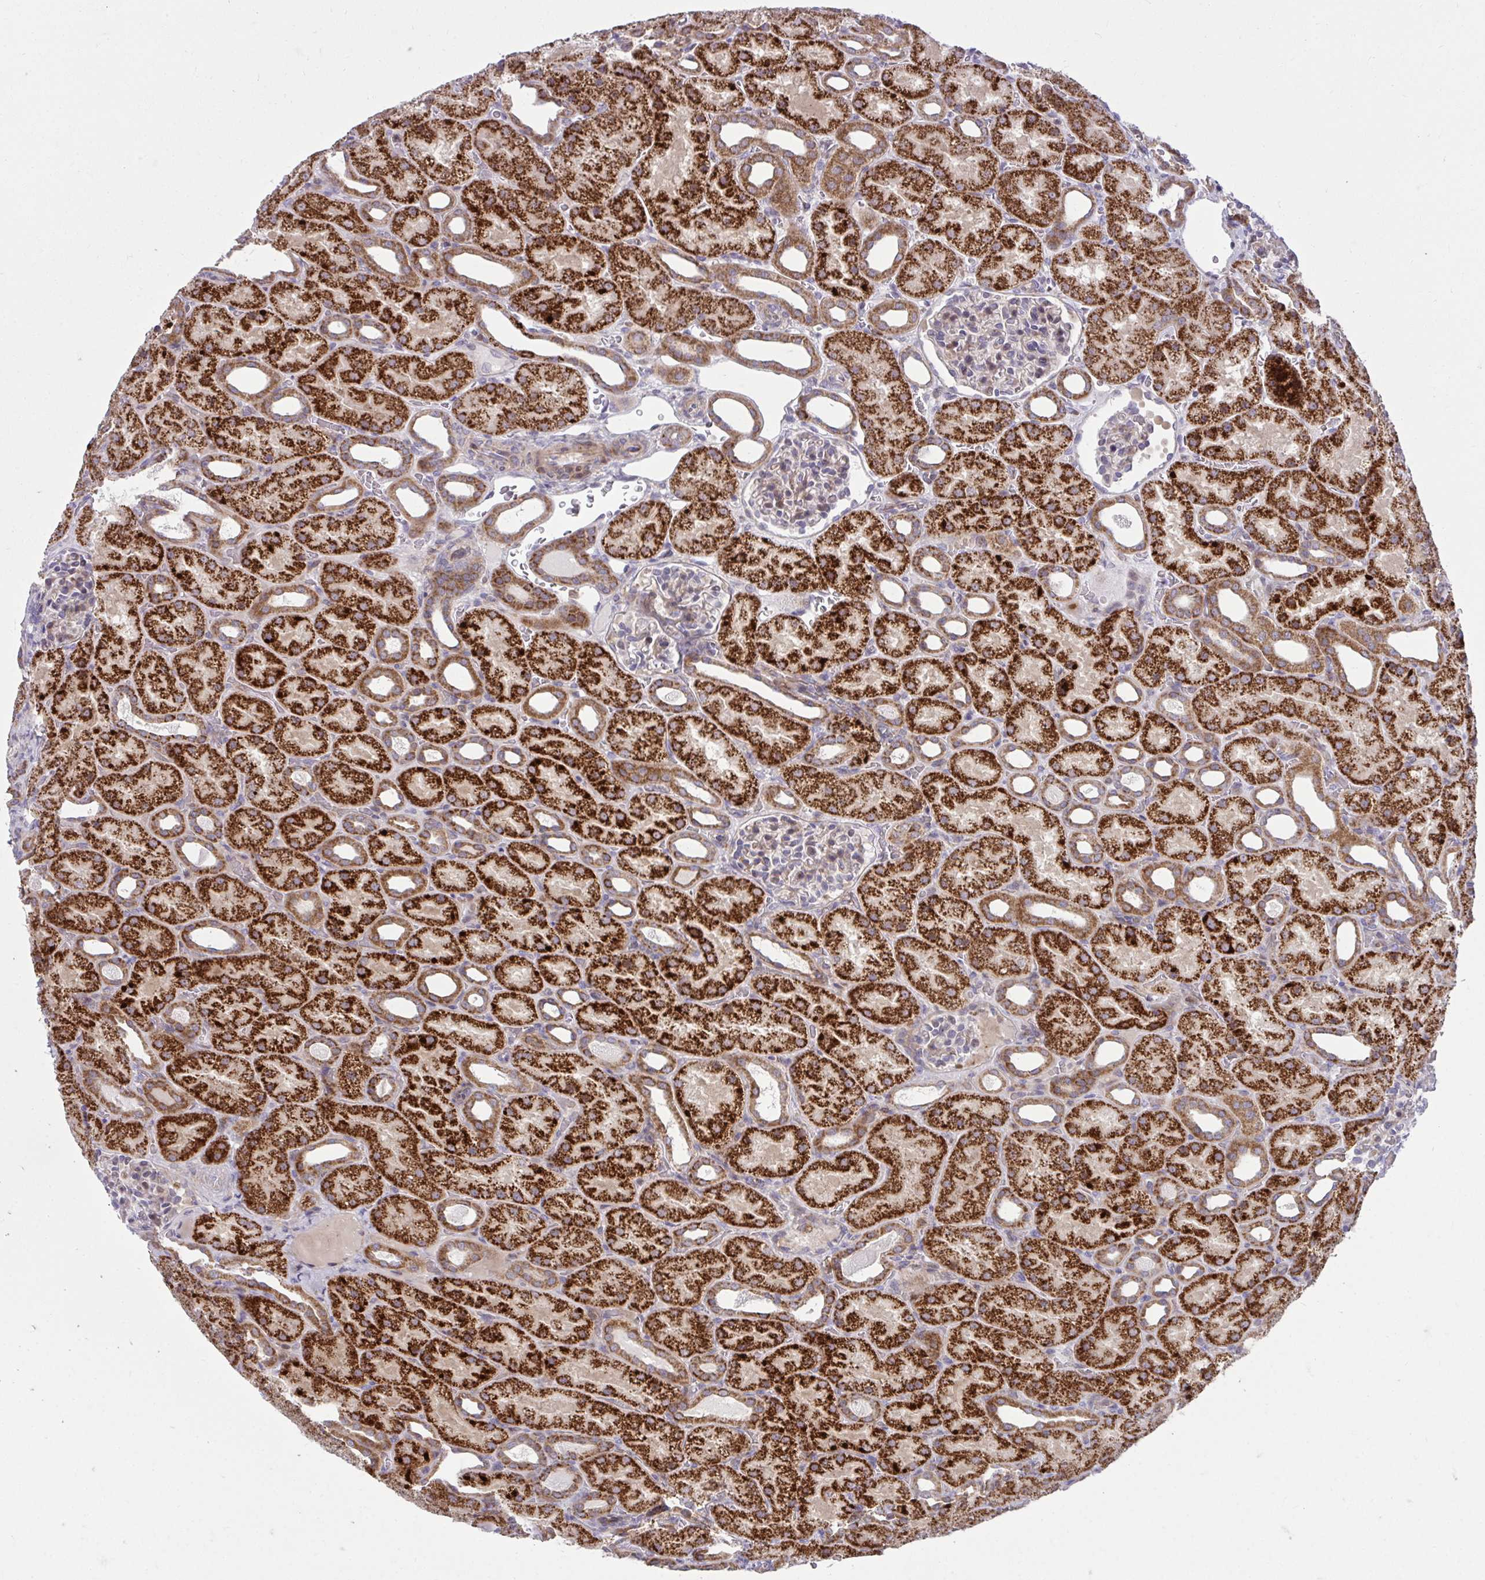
{"staining": {"intensity": "weak", "quantity": "25%-75%", "location": "cytoplasmic/membranous"}, "tissue": "kidney", "cell_type": "Cells in glomeruli", "image_type": "normal", "snomed": [{"axis": "morphology", "description": "Normal tissue, NOS"}, {"axis": "topography", "description": "Kidney"}], "caption": "Immunohistochemical staining of unremarkable human kidney demonstrates low levels of weak cytoplasmic/membranous staining in approximately 25%-75% of cells in glomeruli.", "gene": "C16orf54", "patient": {"sex": "male", "age": 2}}